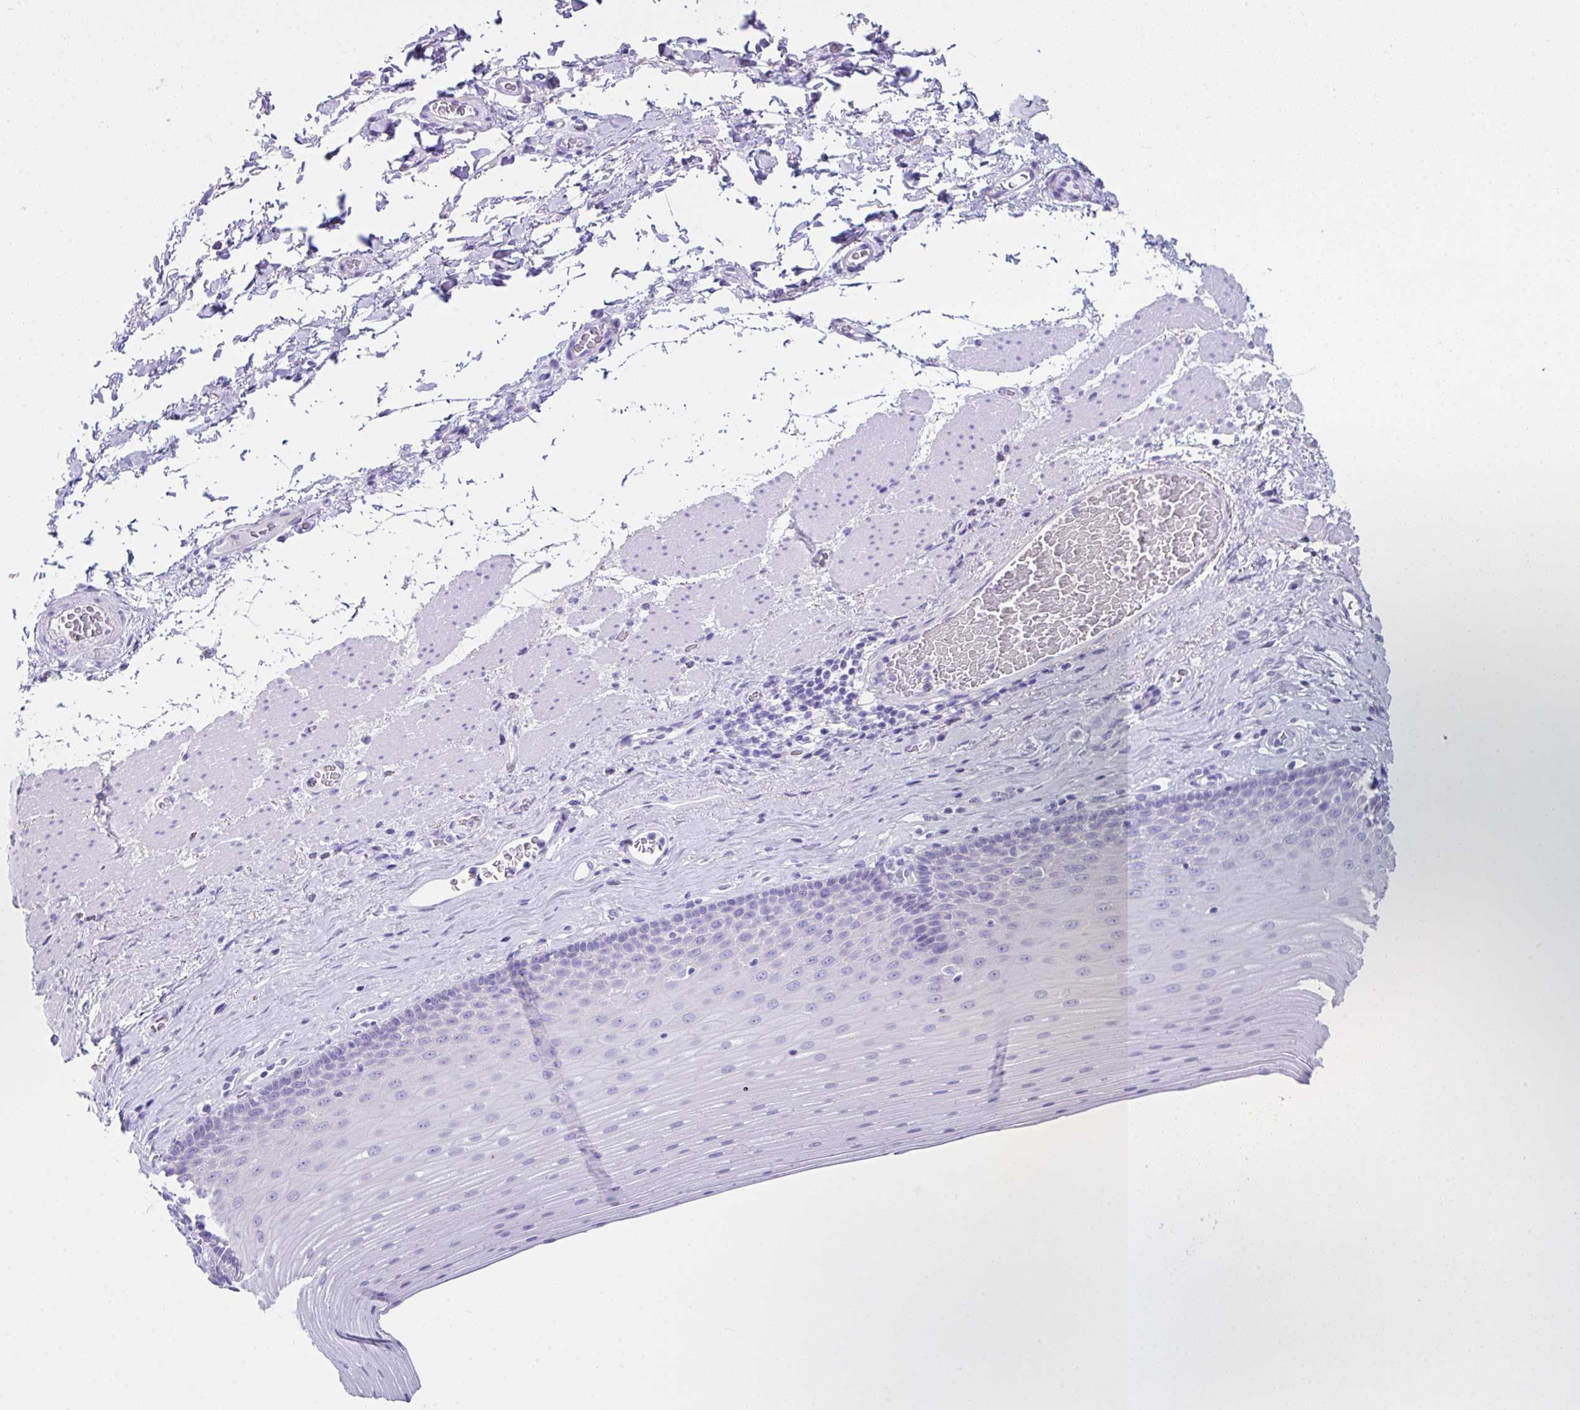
{"staining": {"intensity": "negative", "quantity": "none", "location": "none"}, "tissue": "esophagus", "cell_type": "Squamous epithelial cells", "image_type": "normal", "snomed": [{"axis": "morphology", "description": "Normal tissue, NOS"}, {"axis": "topography", "description": "Esophagus"}], "caption": "Immunohistochemistry of benign human esophagus demonstrates no positivity in squamous epithelial cells.", "gene": "LGALS4", "patient": {"sex": "male", "age": 62}}